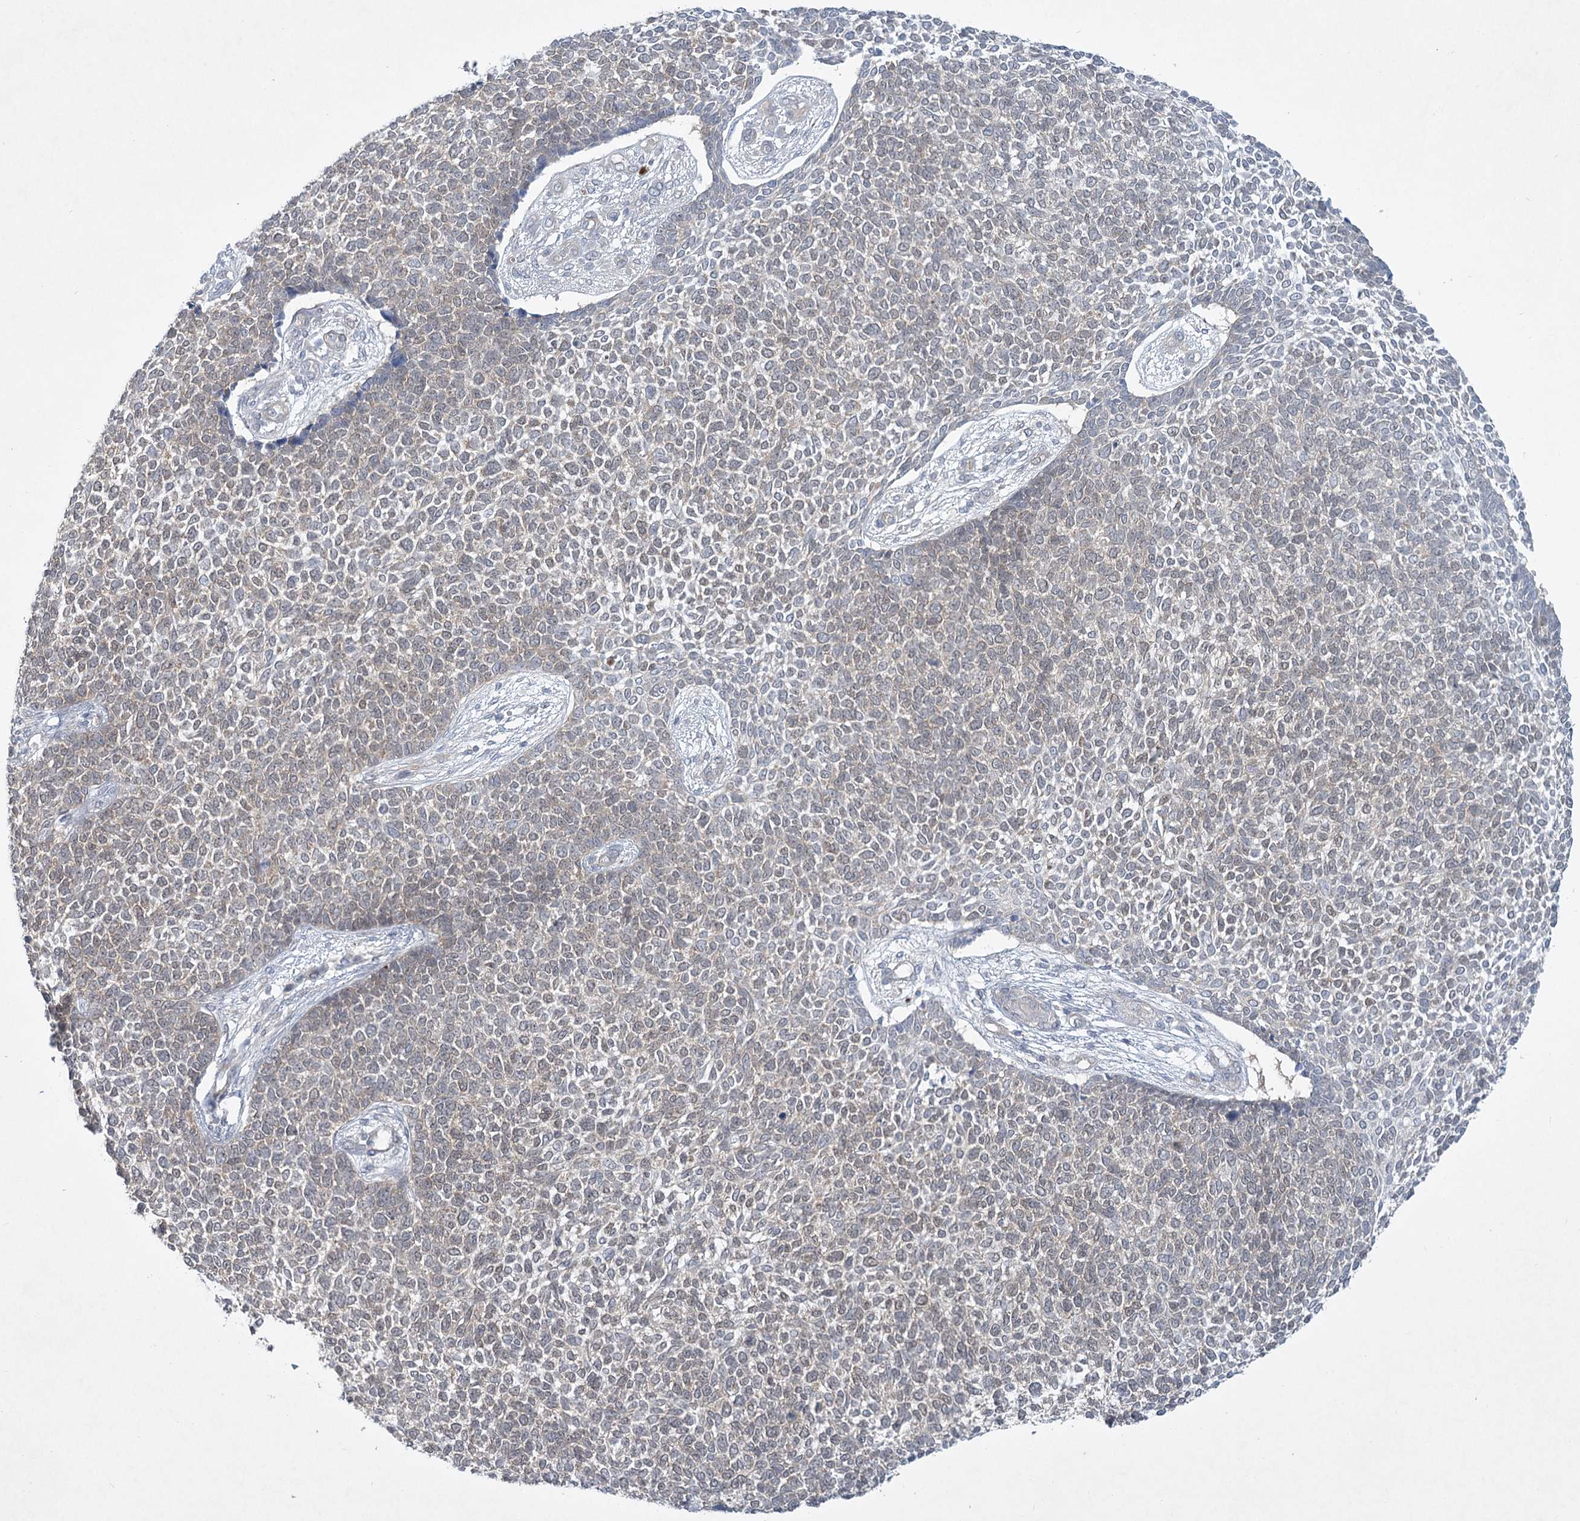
{"staining": {"intensity": "weak", "quantity": "25%-75%", "location": "cytoplasmic/membranous"}, "tissue": "skin cancer", "cell_type": "Tumor cells", "image_type": "cancer", "snomed": [{"axis": "morphology", "description": "Basal cell carcinoma"}, {"axis": "topography", "description": "Skin"}], "caption": "Human skin basal cell carcinoma stained with a protein marker exhibits weak staining in tumor cells.", "gene": "AAMDC", "patient": {"sex": "female", "age": 84}}